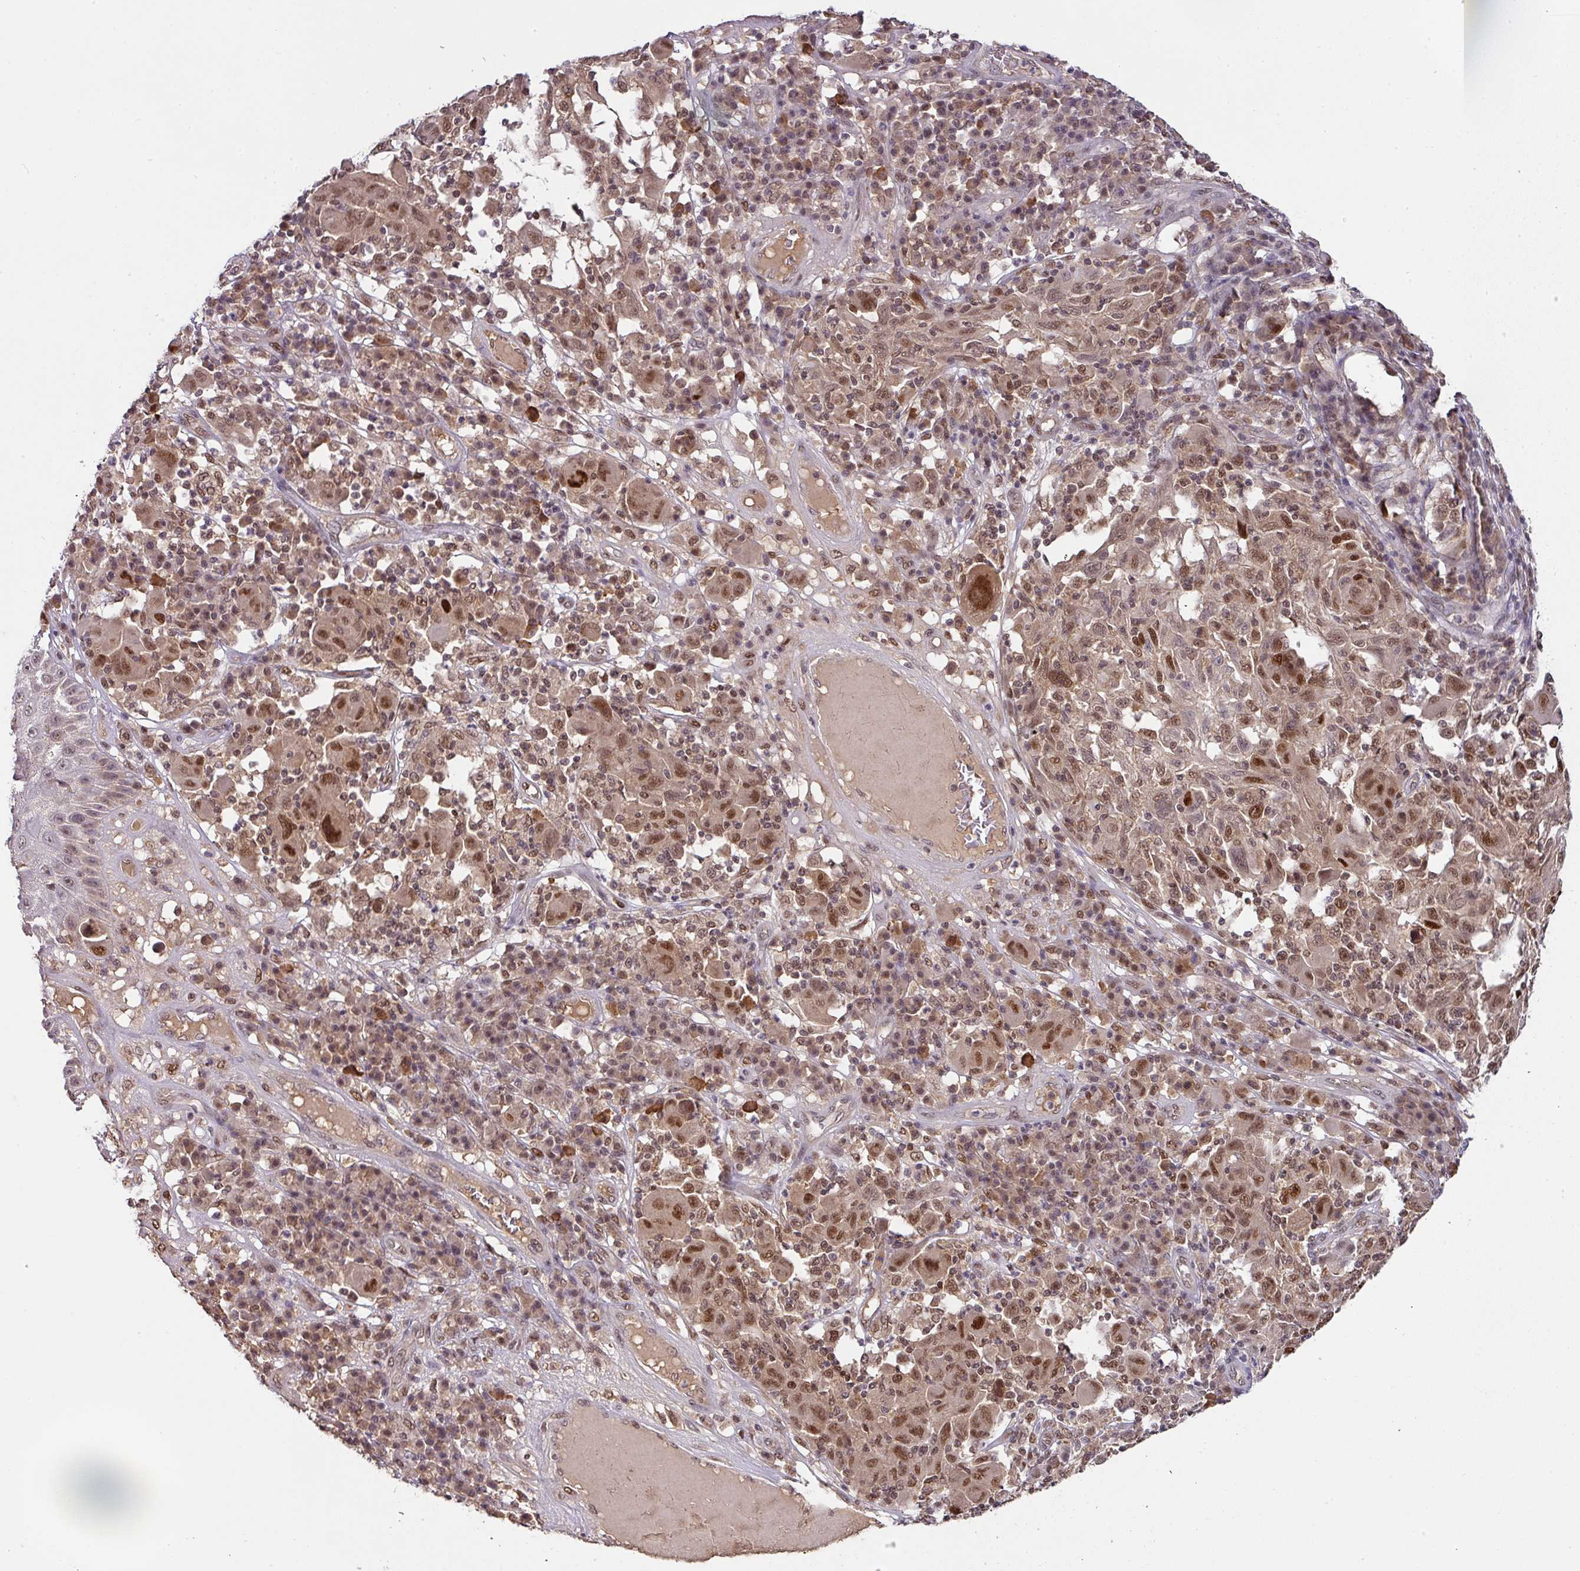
{"staining": {"intensity": "moderate", "quantity": ">75%", "location": "nuclear"}, "tissue": "melanoma", "cell_type": "Tumor cells", "image_type": "cancer", "snomed": [{"axis": "morphology", "description": "Malignant melanoma, NOS"}, {"axis": "topography", "description": "Skin"}], "caption": "Brown immunohistochemical staining in human malignant melanoma displays moderate nuclear positivity in about >75% of tumor cells.", "gene": "RANBP9", "patient": {"sex": "male", "age": 53}}